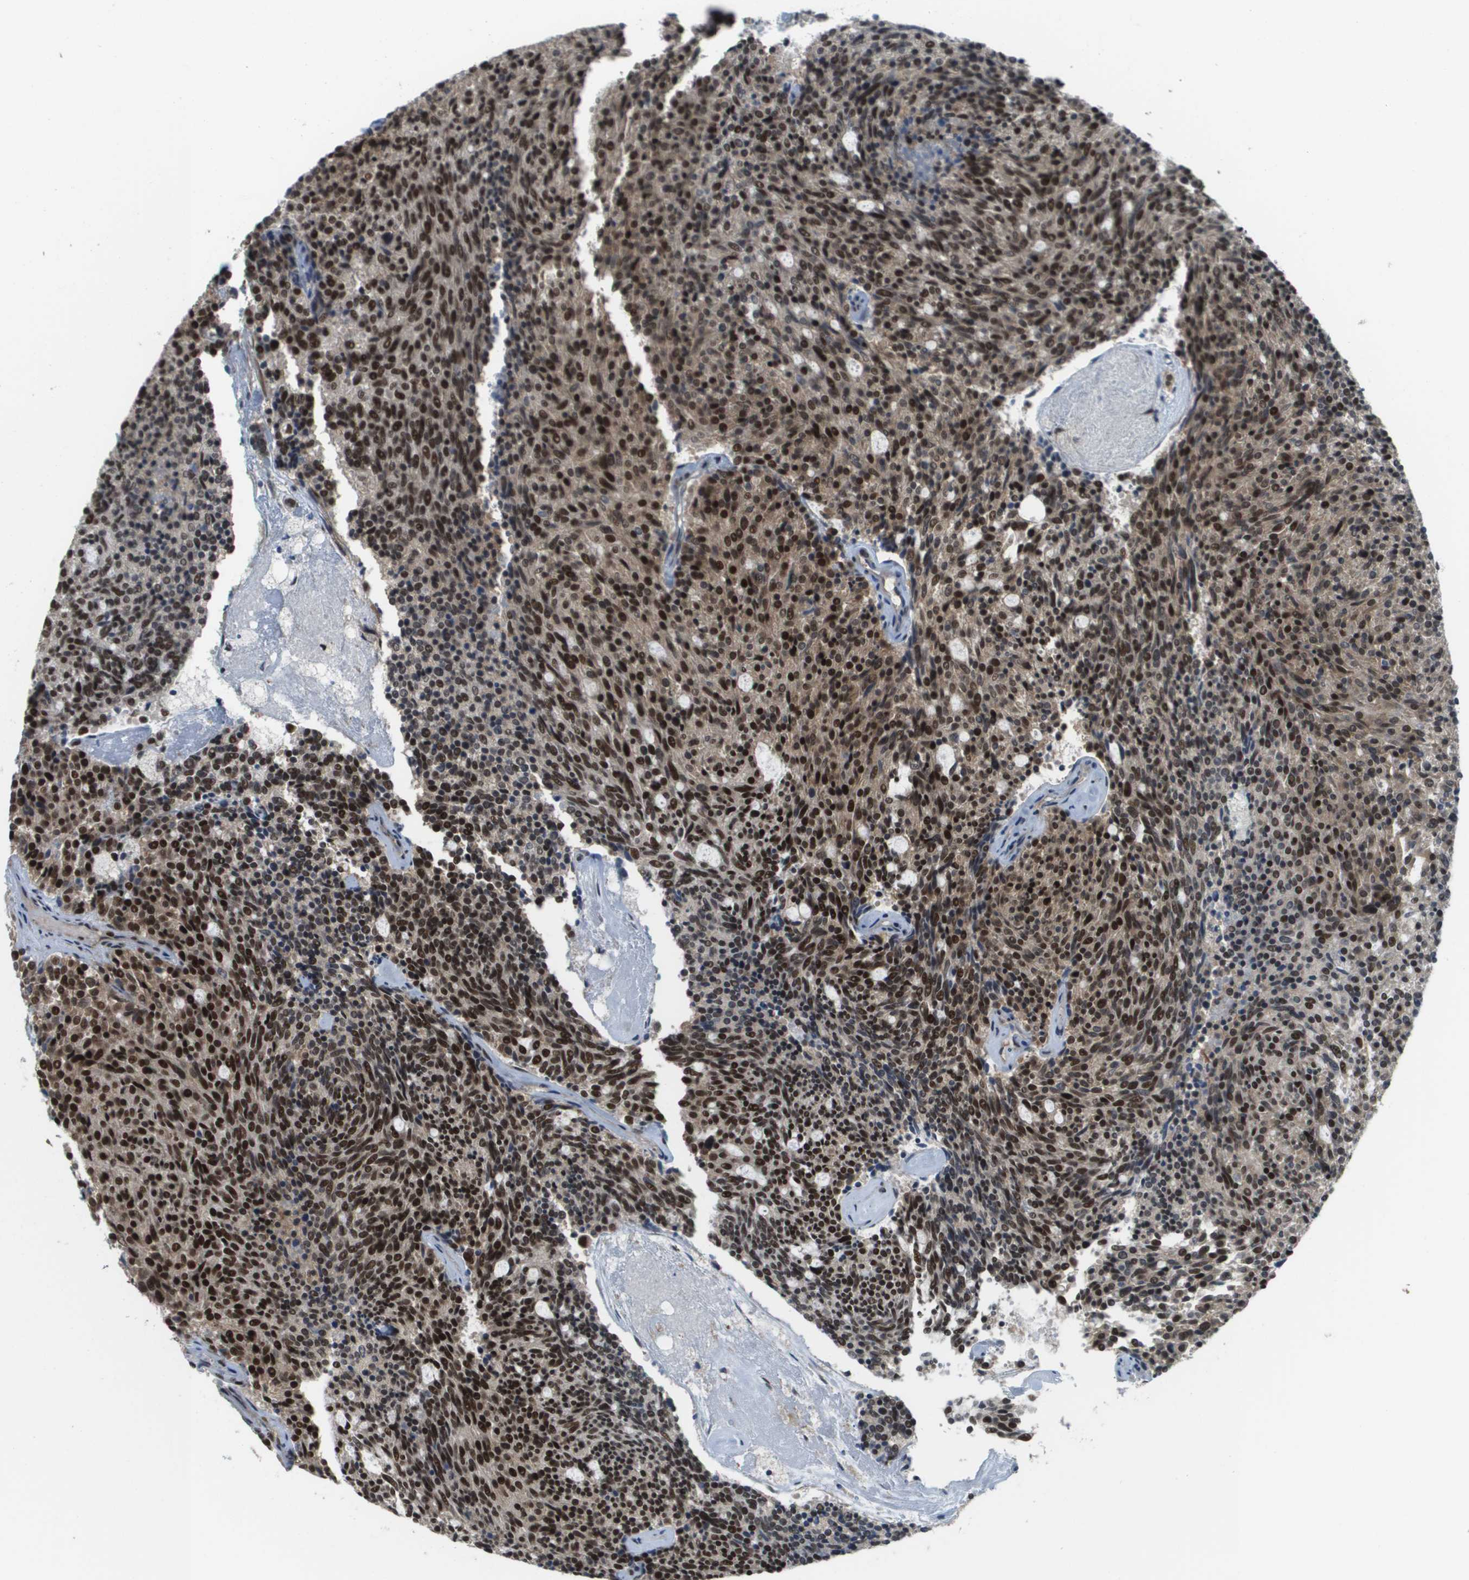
{"staining": {"intensity": "strong", "quantity": ">75%", "location": "nuclear"}, "tissue": "carcinoid", "cell_type": "Tumor cells", "image_type": "cancer", "snomed": [{"axis": "morphology", "description": "Carcinoid, malignant, NOS"}, {"axis": "topography", "description": "Pancreas"}], "caption": "This is a micrograph of immunohistochemistry (IHC) staining of carcinoid (malignant), which shows strong positivity in the nuclear of tumor cells.", "gene": "PRCC", "patient": {"sex": "female", "age": 54}}